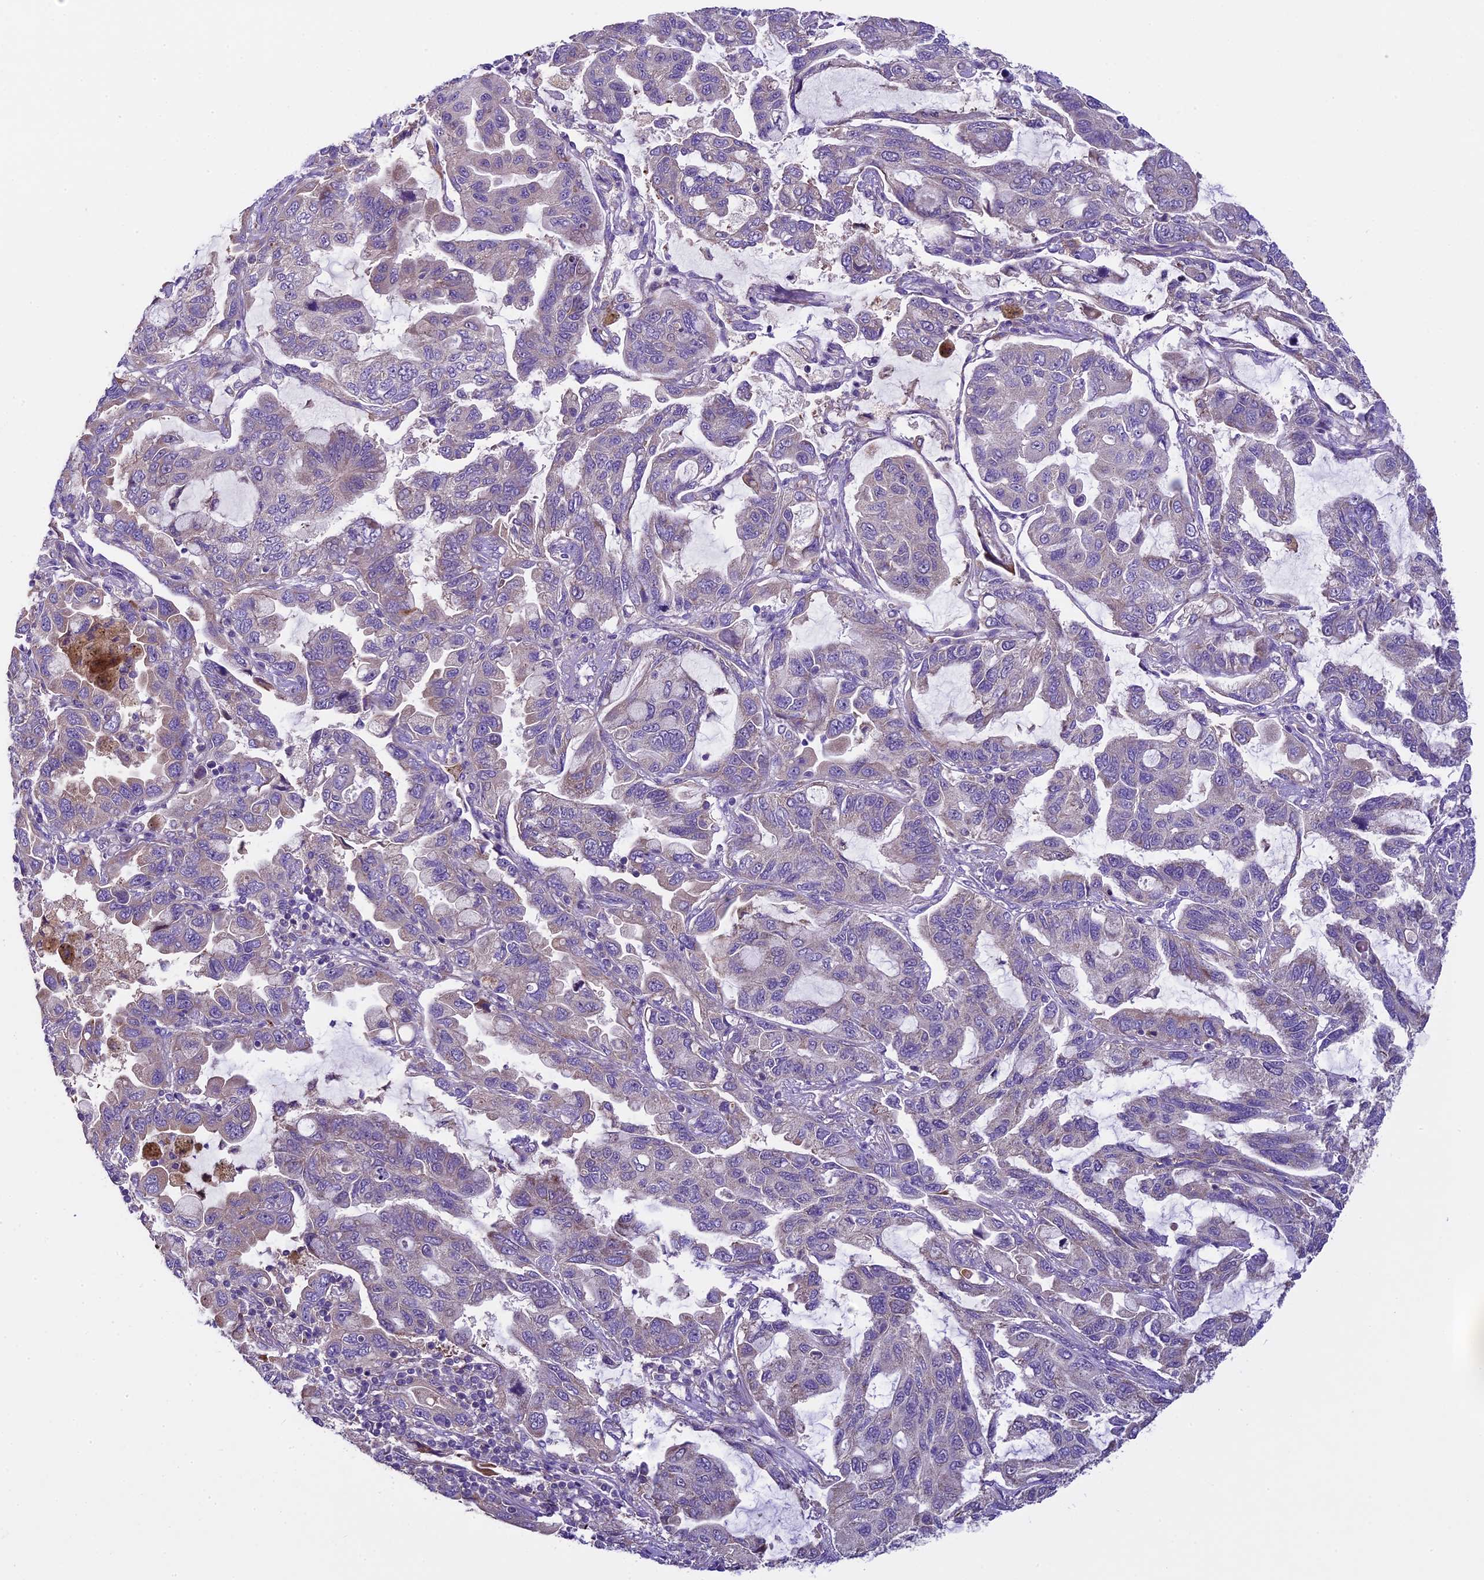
{"staining": {"intensity": "negative", "quantity": "none", "location": "none"}, "tissue": "lung cancer", "cell_type": "Tumor cells", "image_type": "cancer", "snomed": [{"axis": "morphology", "description": "Adenocarcinoma, NOS"}, {"axis": "topography", "description": "Lung"}], "caption": "Micrograph shows no significant protein staining in tumor cells of lung adenocarcinoma.", "gene": "SPIRE1", "patient": {"sex": "male", "age": 64}}